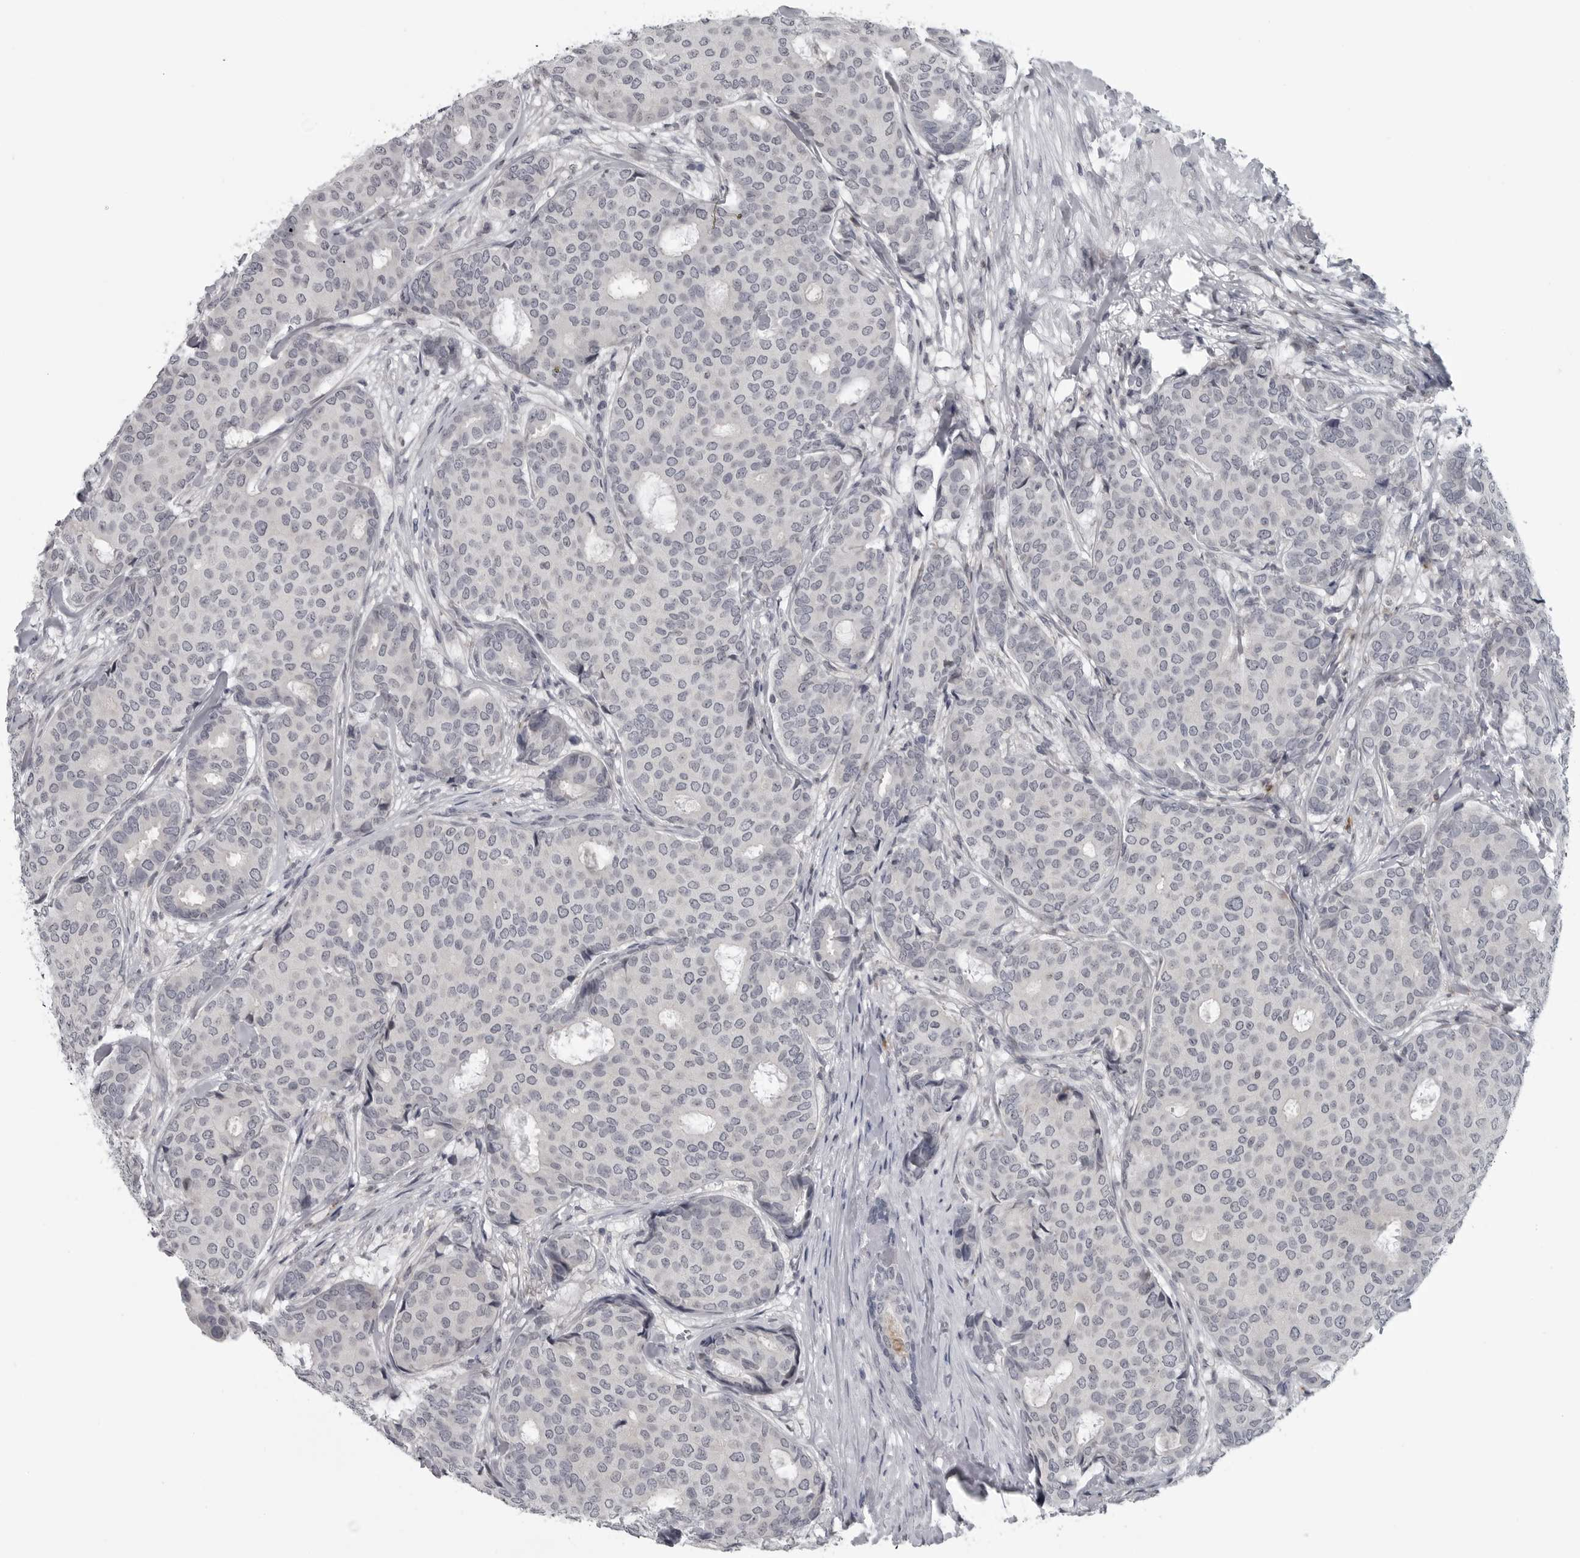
{"staining": {"intensity": "negative", "quantity": "none", "location": "none"}, "tissue": "breast cancer", "cell_type": "Tumor cells", "image_type": "cancer", "snomed": [{"axis": "morphology", "description": "Duct carcinoma"}, {"axis": "topography", "description": "Breast"}], "caption": "Immunohistochemistry (IHC) micrograph of neoplastic tissue: human breast cancer (intraductal carcinoma) stained with DAB (3,3'-diaminobenzidine) displays no significant protein staining in tumor cells. The staining is performed using DAB (3,3'-diaminobenzidine) brown chromogen with nuclei counter-stained in using hematoxylin.", "gene": "LYSMD1", "patient": {"sex": "female", "age": 75}}